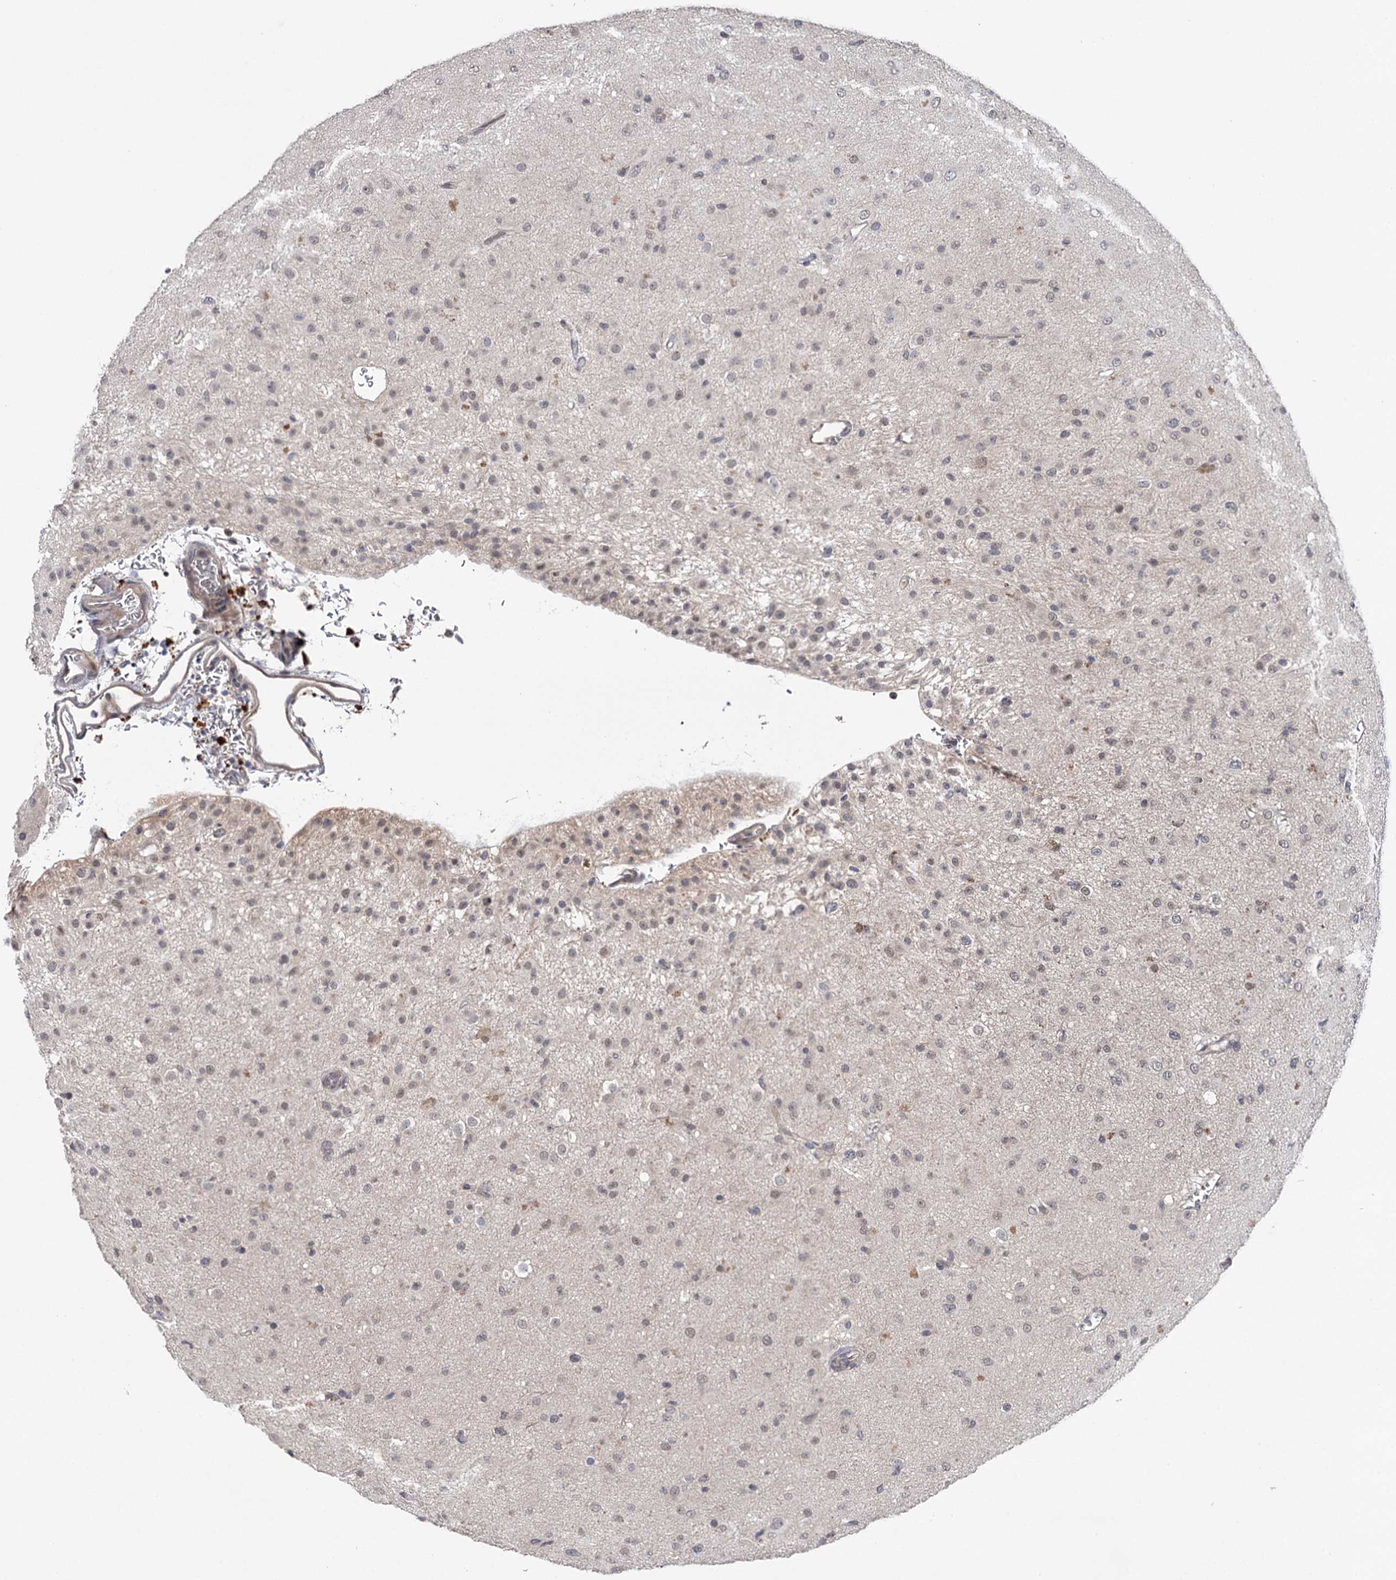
{"staining": {"intensity": "weak", "quantity": "25%-75%", "location": "nuclear"}, "tissue": "glioma", "cell_type": "Tumor cells", "image_type": "cancer", "snomed": [{"axis": "morphology", "description": "Glioma, malignant, Low grade"}, {"axis": "topography", "description": "Brain"}], "caption": "Malignant glioma (low-grade) stained with IHC exhibits weak nuclear staining in approximately 25%-75% of tumor cells.", "gene": "GTSF1", "patient": {"sex": "male", "age": 65}}